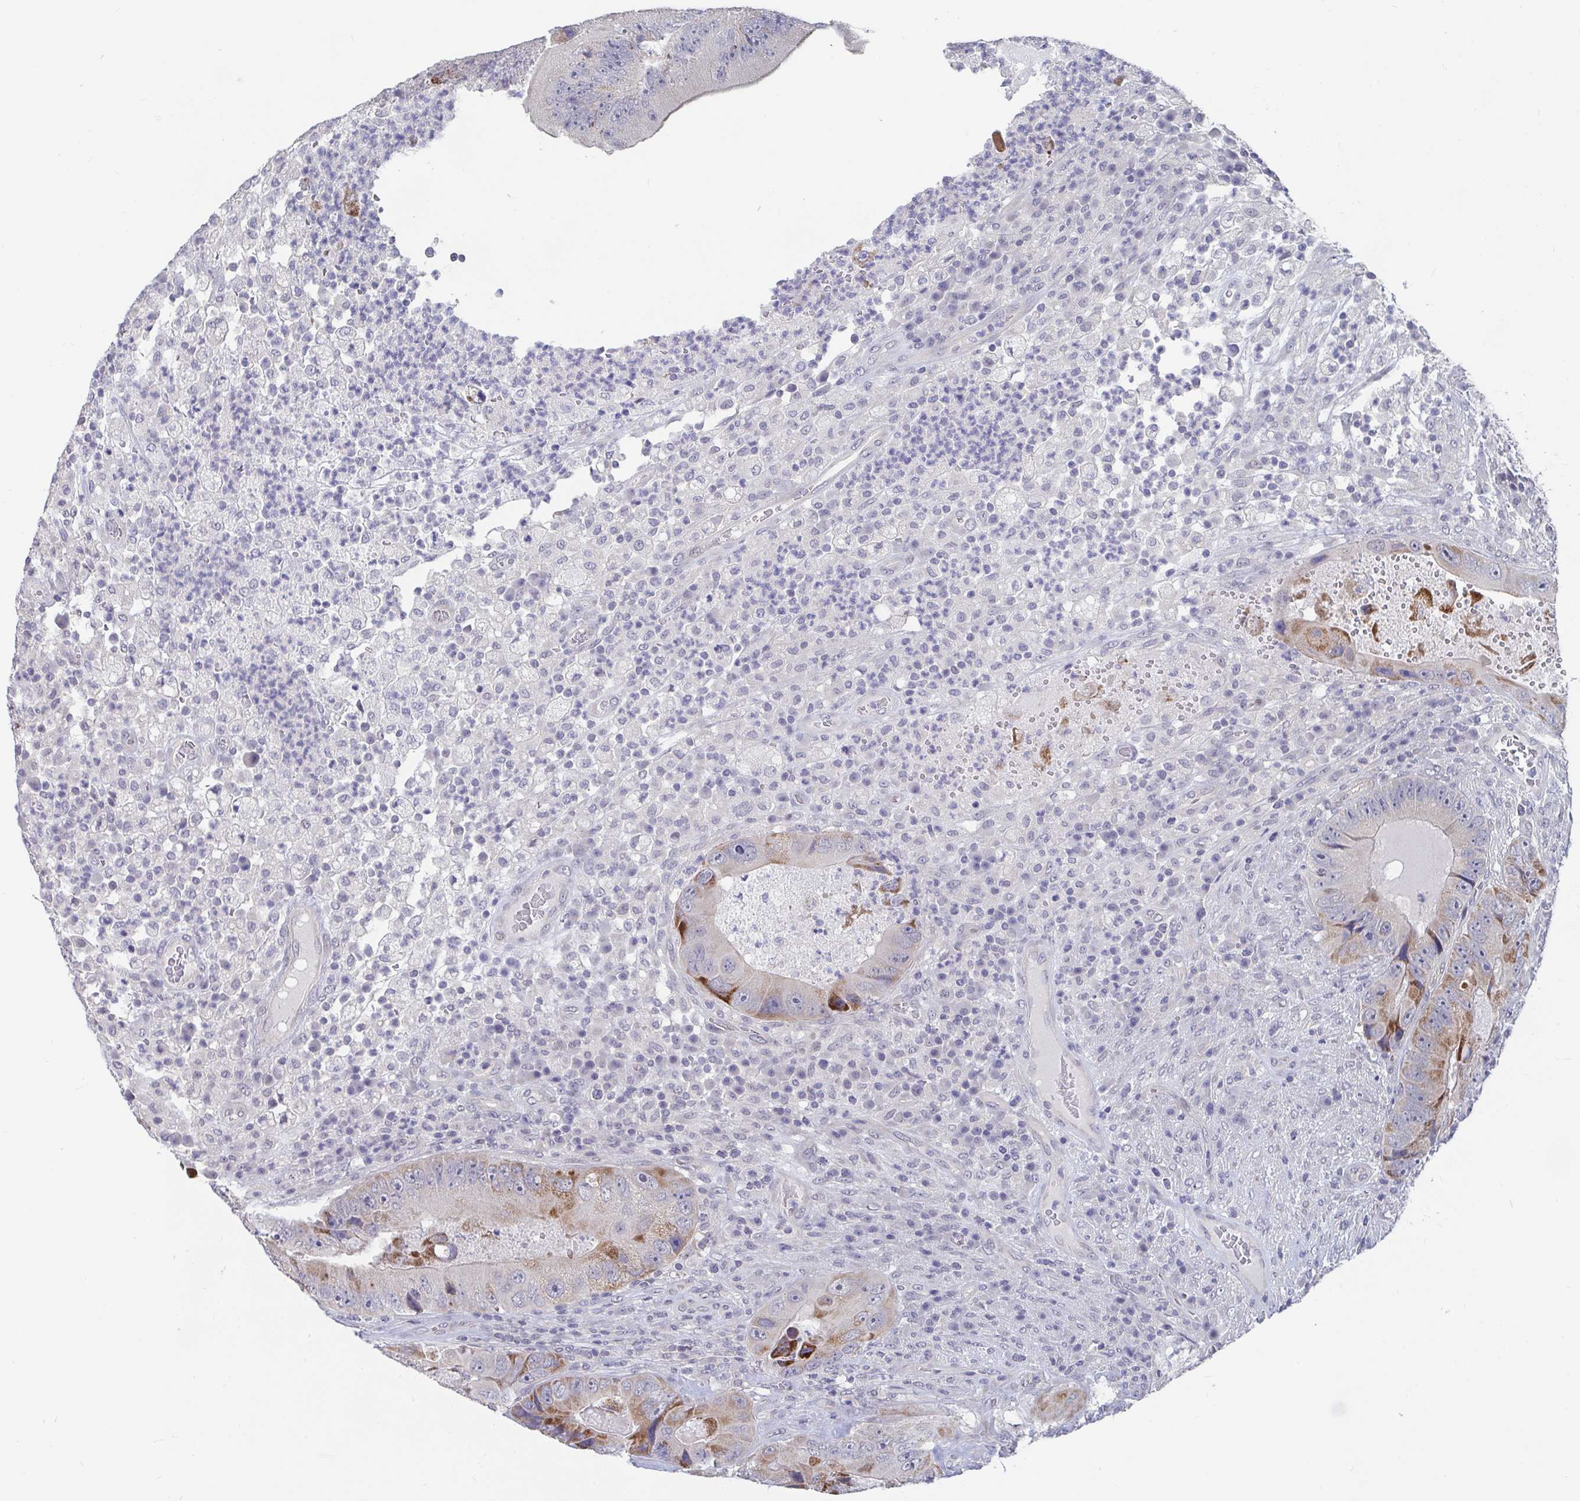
{"staining": {"intensity": "moderate", "quantity": "<25%", "location": "cytoplasmic/membranous"}, "tissue": "colorectal cancer", "cell_type": "Tumor cells", "image_type": "cancer", "snomed": [{"axis": "morphology", "description": "Adenocarcinoma, NOS"}, {"axis": "topography", "description": "Colon"}], "caption": "Protein staining by immunohistochemistry (IHC) demonstrates moderate cytoplasmic/membranous expression in about <25% of tumor cells in colorectal adenocarcinoma.", "gene": "FAM156B", "patient": {"sex": "female", "age": 86}}